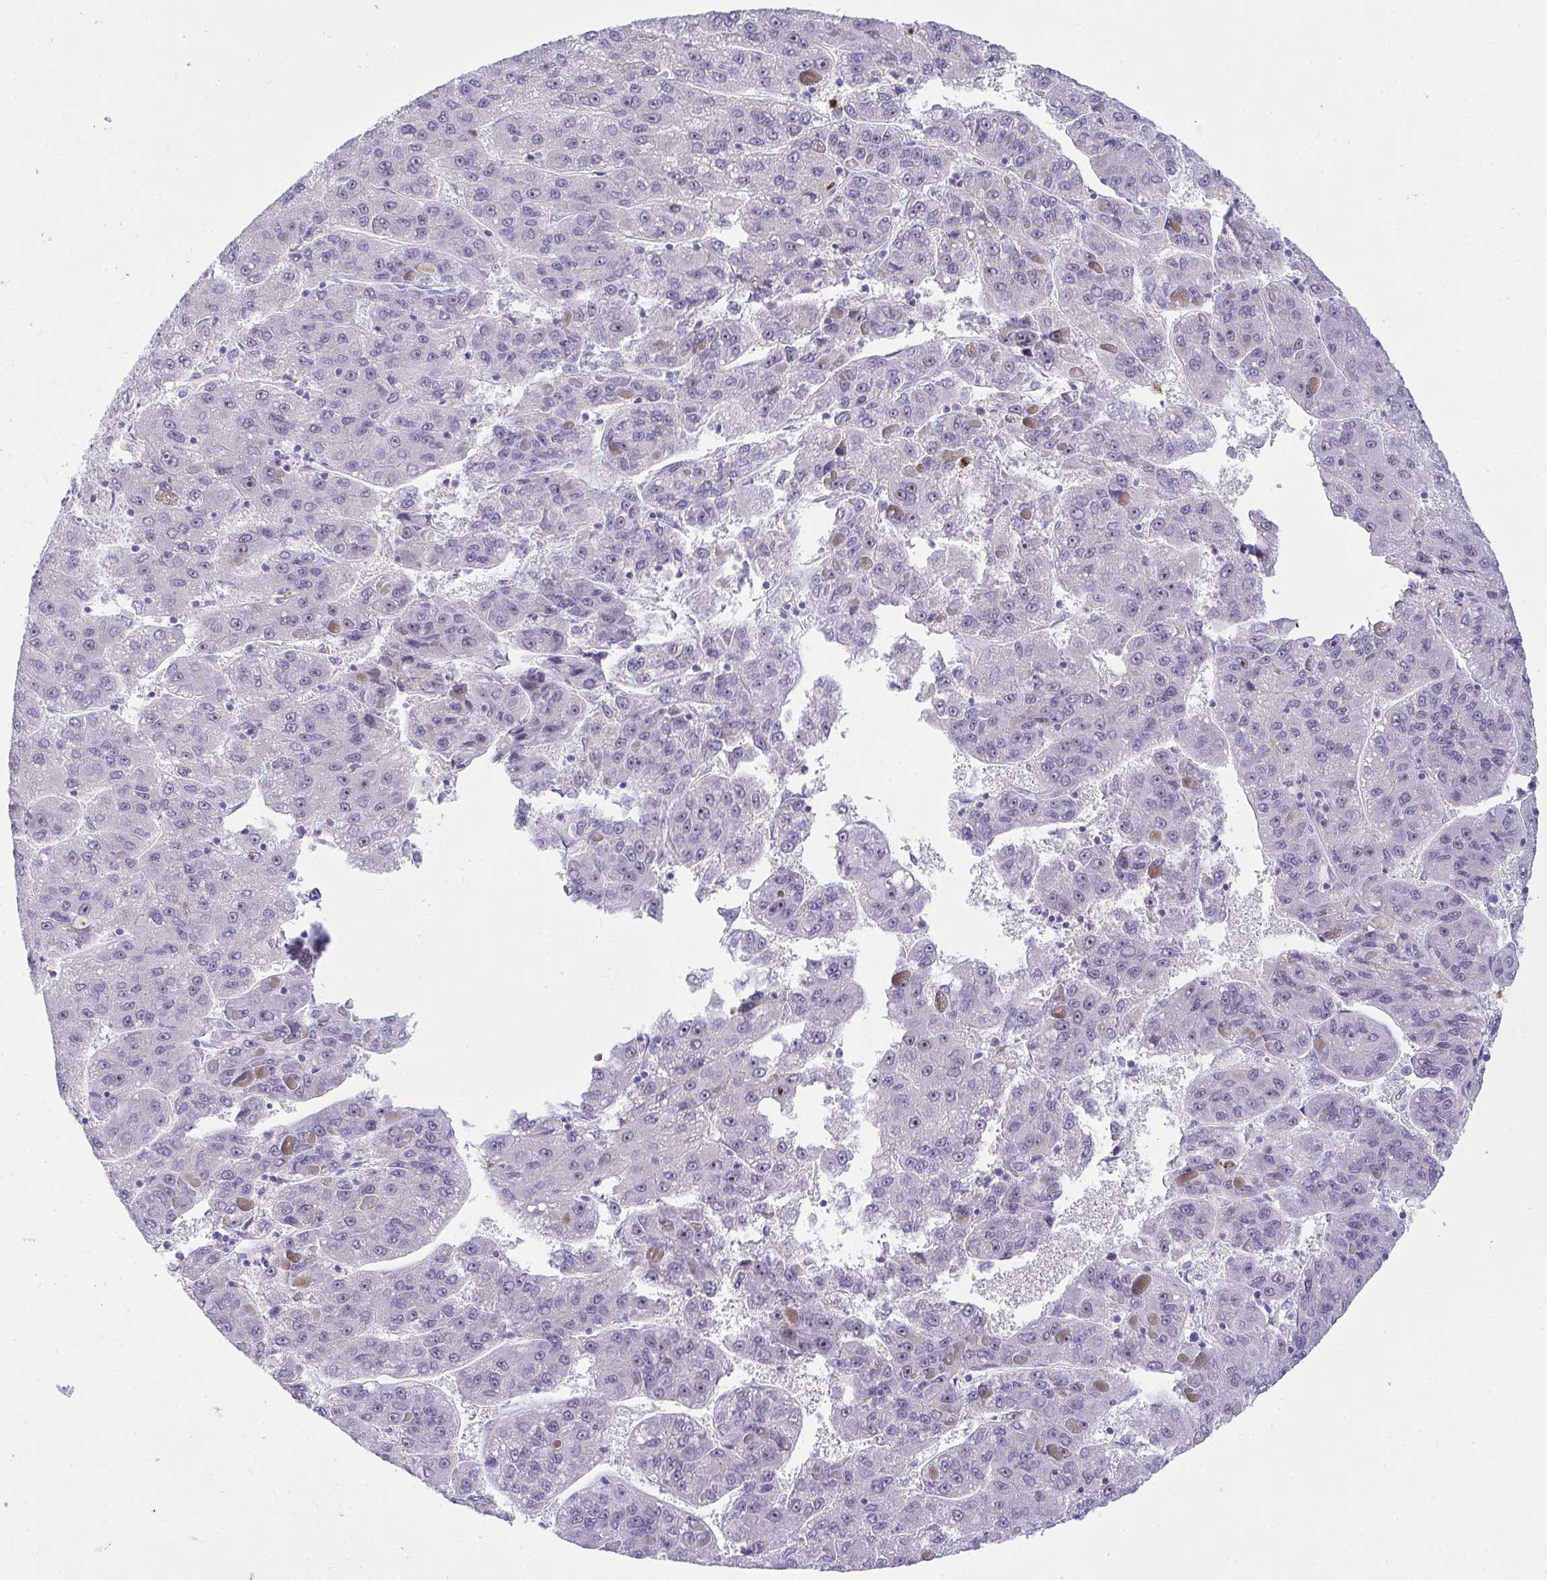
{"staining": {"intensity": "negative", "quantity": "none", "location": "none"}, "tissue": "liver cancer", "cell_type": "Tumor cells", "image_type": "cancer", "snomed": [{"axis": "morphology", "description": "Carcinoma, Hepatocellular, NOS"}, {"axis": "topography", "description": "Liver"}], "caption": "An image of liver cancer (hepatocellular carcinoma) stained for a protein shows no brown staining in tumor cells.", "gene": "ZNF554", "patient": {"sex": "female", "age": 82}}